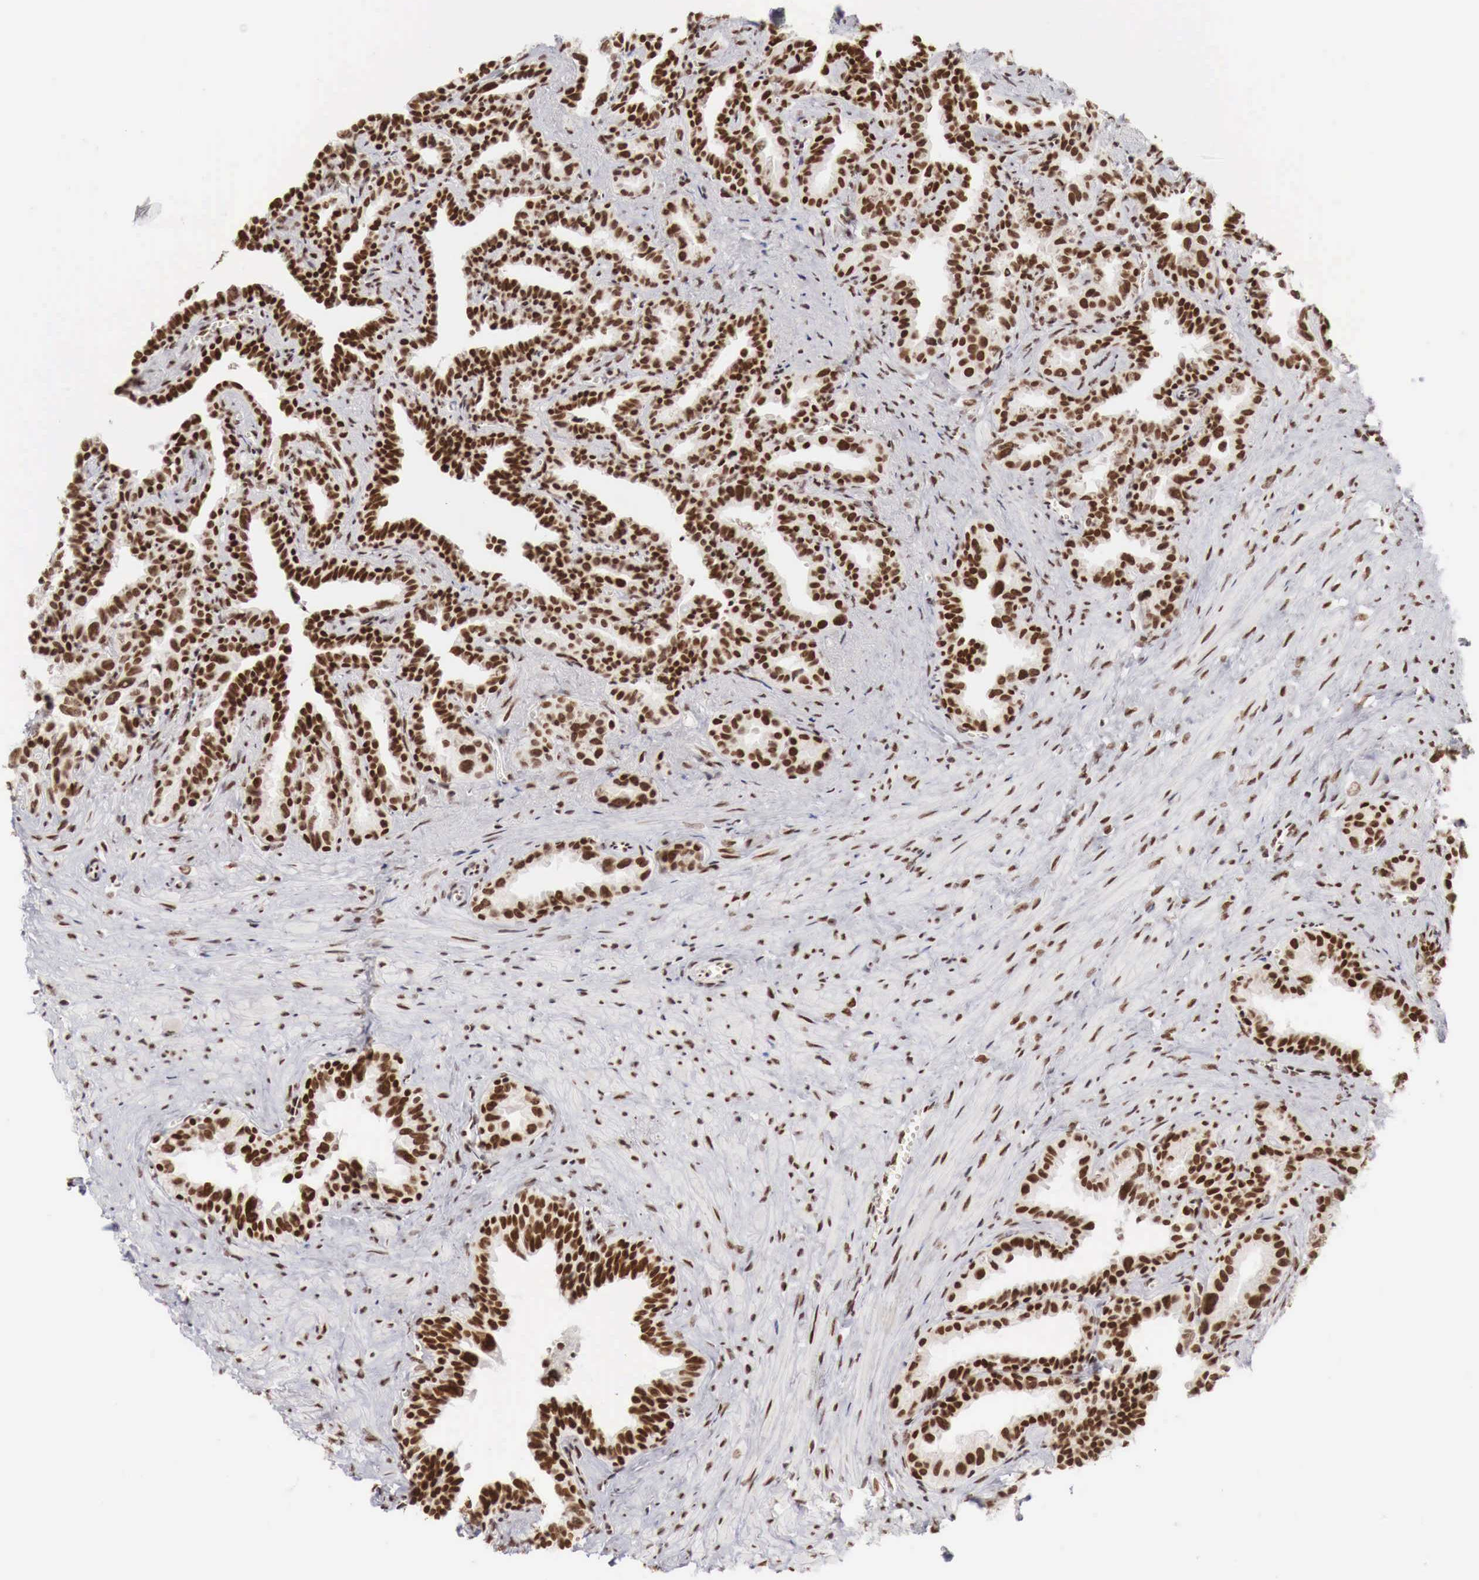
{"staining": {"intensity": "strong", "quantity": ">75%", "location": "nuclear"}, "tissue": "seminal vesicle", "cell_type": "Glandular cells", "image_type": "normal", "snomed": [{"axis": "morphology", "description": "Normal tissue, NOS"}, {"axis": "topography", "description": "Seminal veicle"}], "caption": "The immunohistochemical stain labels strong nuclear expression in glandular cells of normal seminal vesicle.", "gene": "PHF14", "patient": {"sex": "male", "age": 60}}